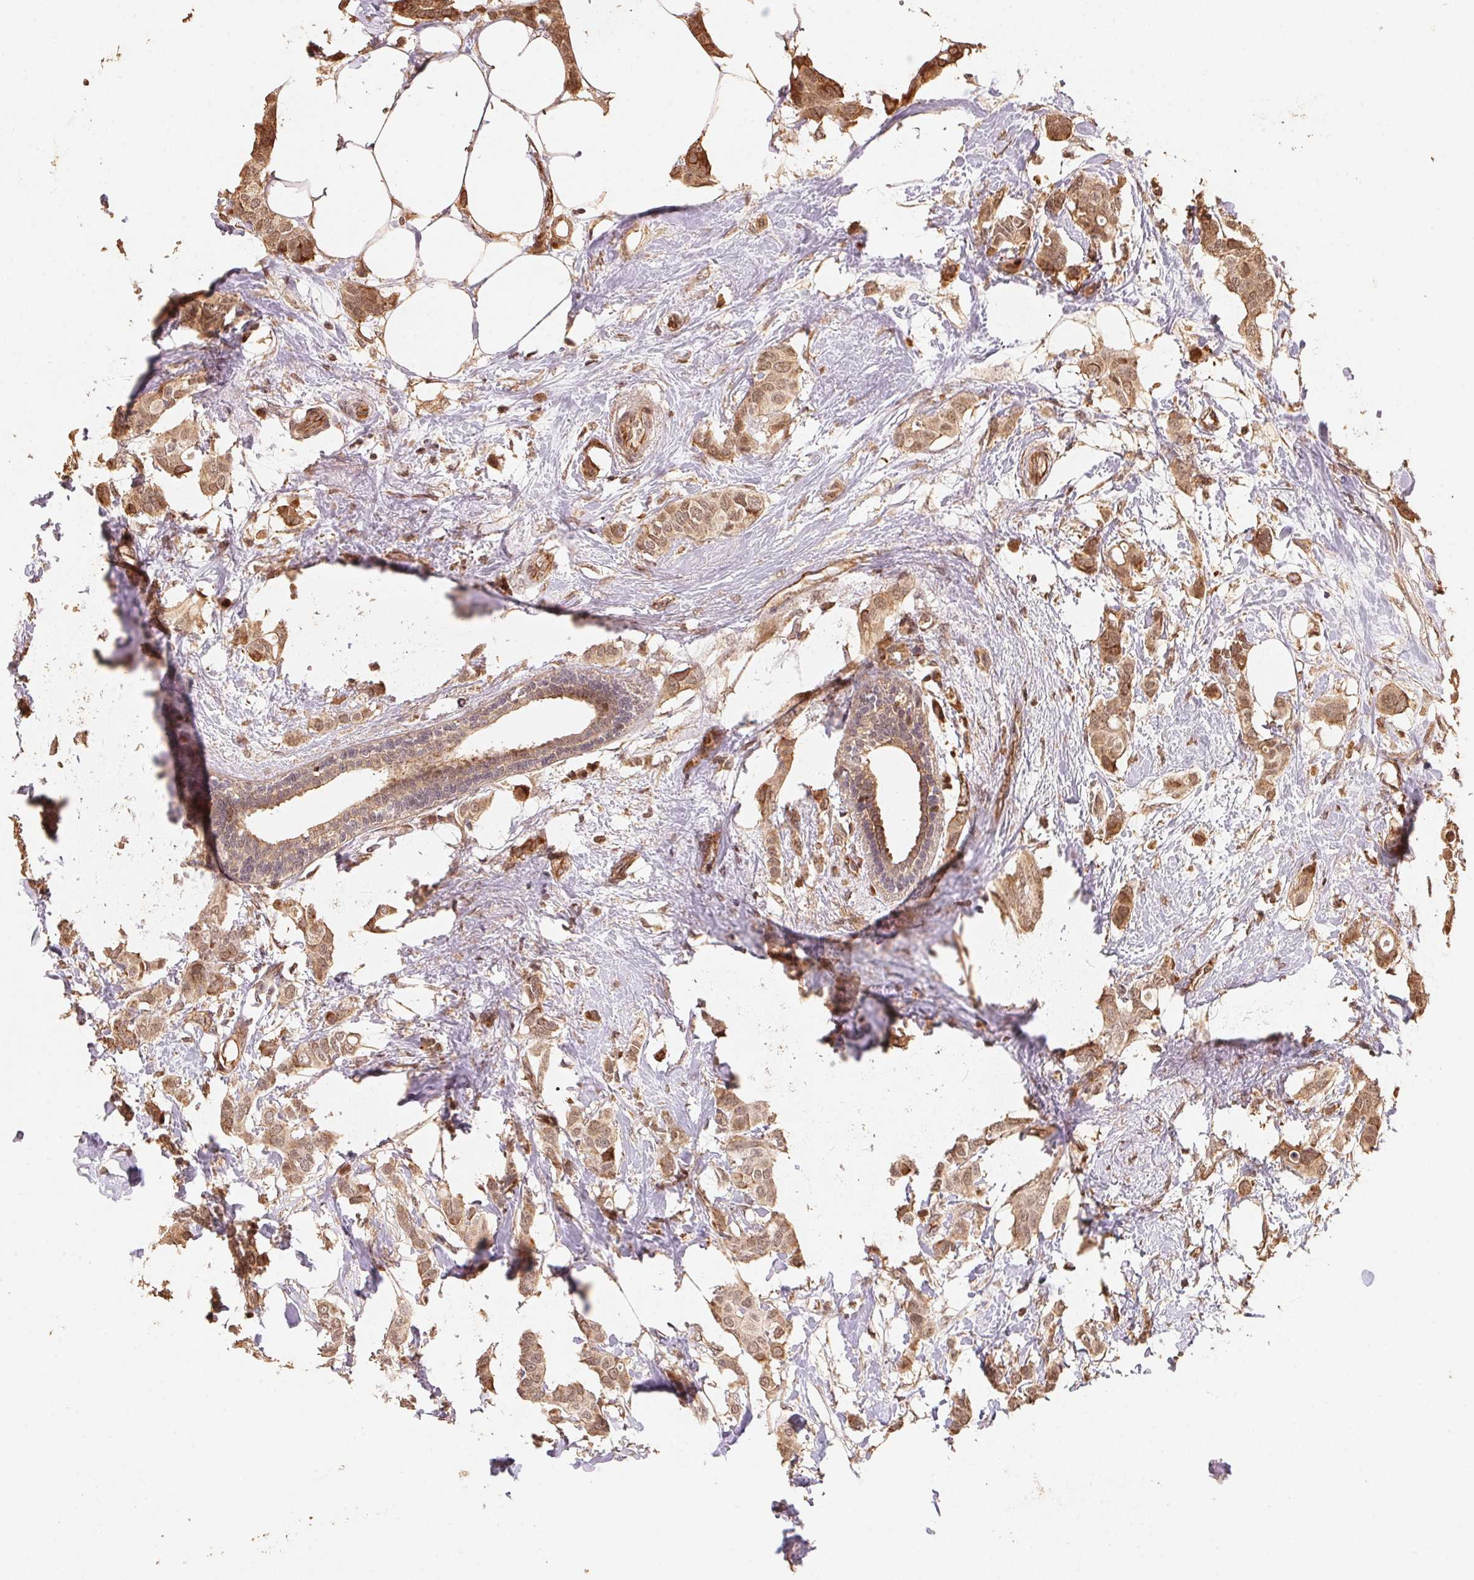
{"staining": {"intensity": "strong", "quantity": ">75%", "location": "cytoplasmic/membranous"}, "tissue": "breast cancer", "cell_type": "Tumor cells", "image_type": "cancer", "snomed": [{"axis": "morphology", "description": "Duct carcinoma"}, {"axis": "topography", "description": "Breast"}], "caption": "This is a histology image of IHC staining of breast cancer (invasive ductal carcinoma), which shows strong staining in the cytoplasmic/membranous of tumor cells.", "gene": "TMEM222", "patient": {"sex": "female", "age": 62}}